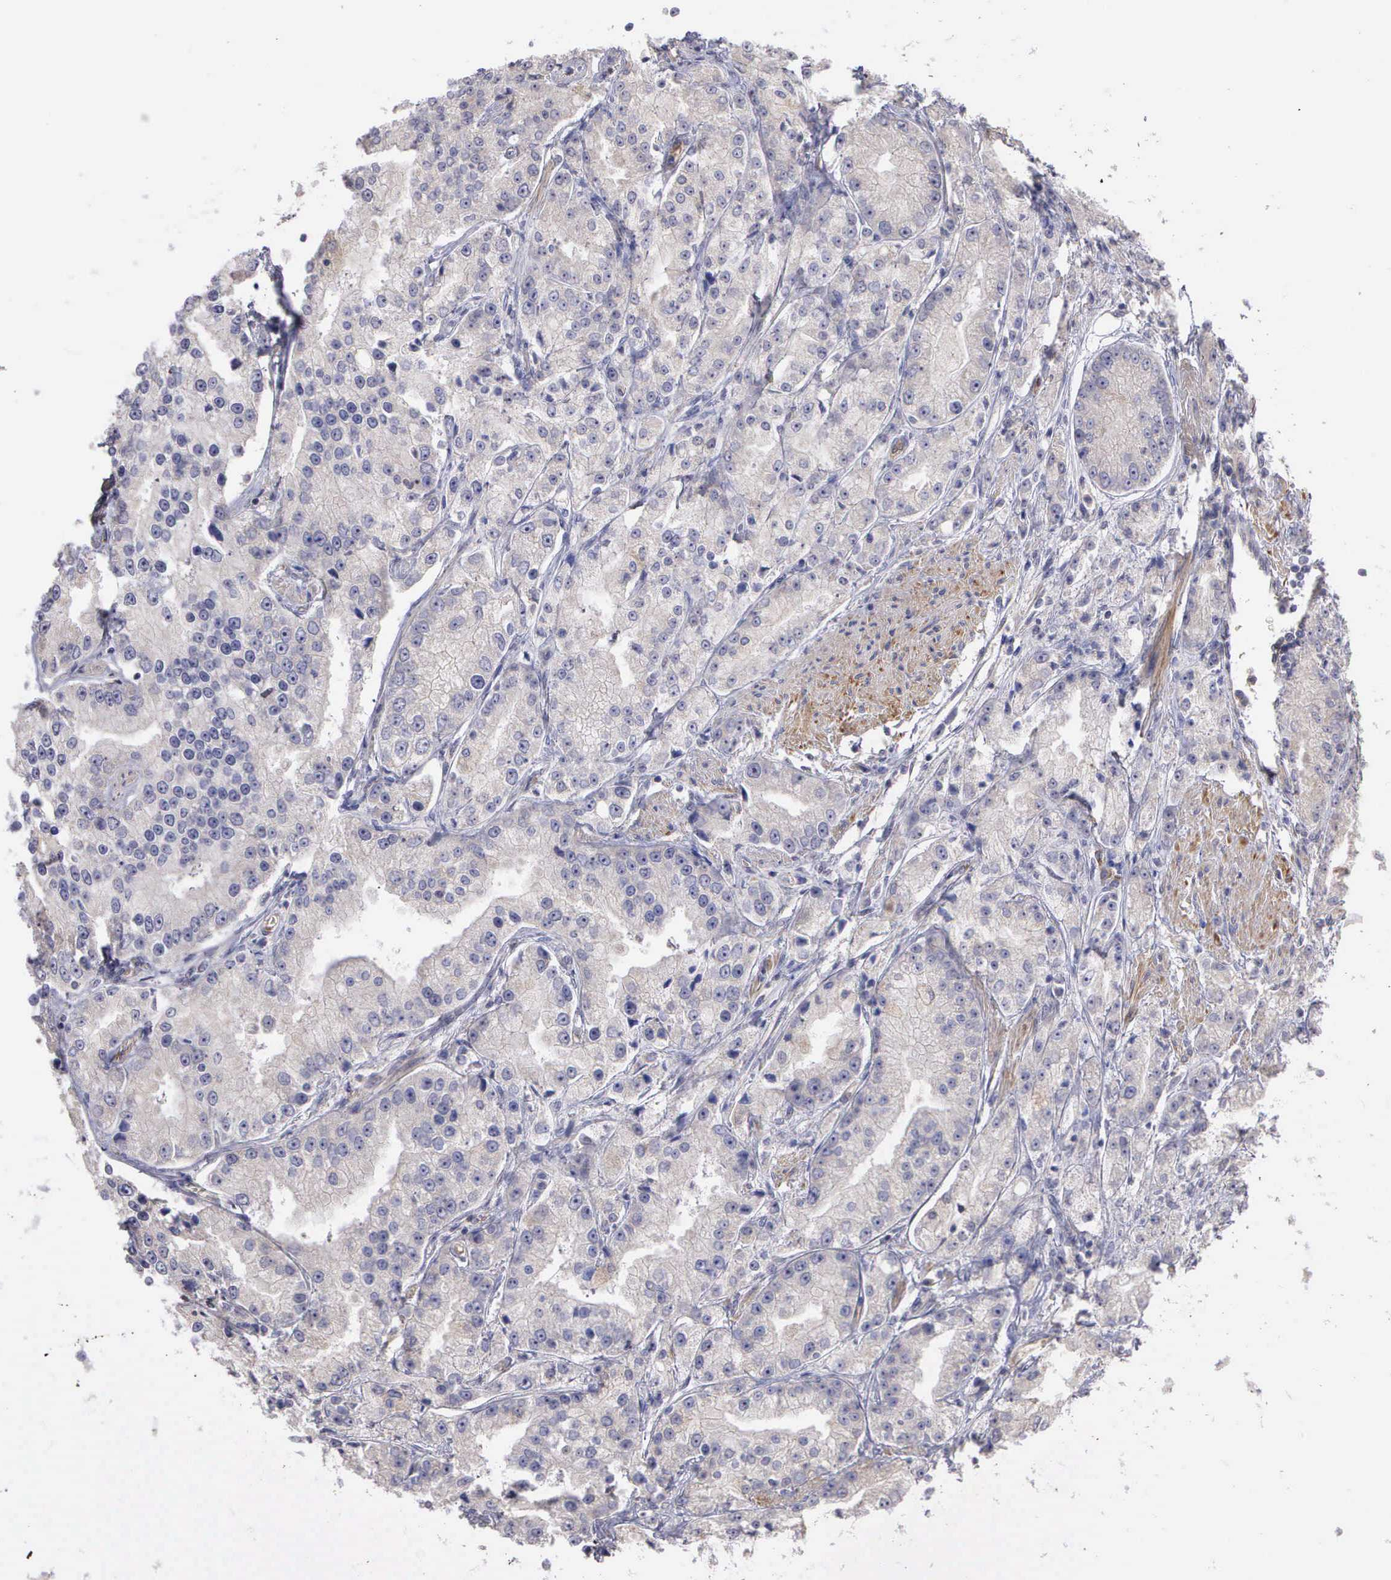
{"staining": {"intensity": "negative", "quantity": "none", "location": "none"}, "tissue": "prostate cancer", "cell_type": "Tumor cells", "image_type": "cancer", "snomed": [{"axis": "morphology", "description": "Adenocarcinoma, Medium grade"}, {"axis": "topography", "description": "Prostate"}], "caption": "Tumor cells show no significant protein staining in prostate cancer.", "gene": "DNAJB7", "patient": {"sex": "male", "age": 72}}